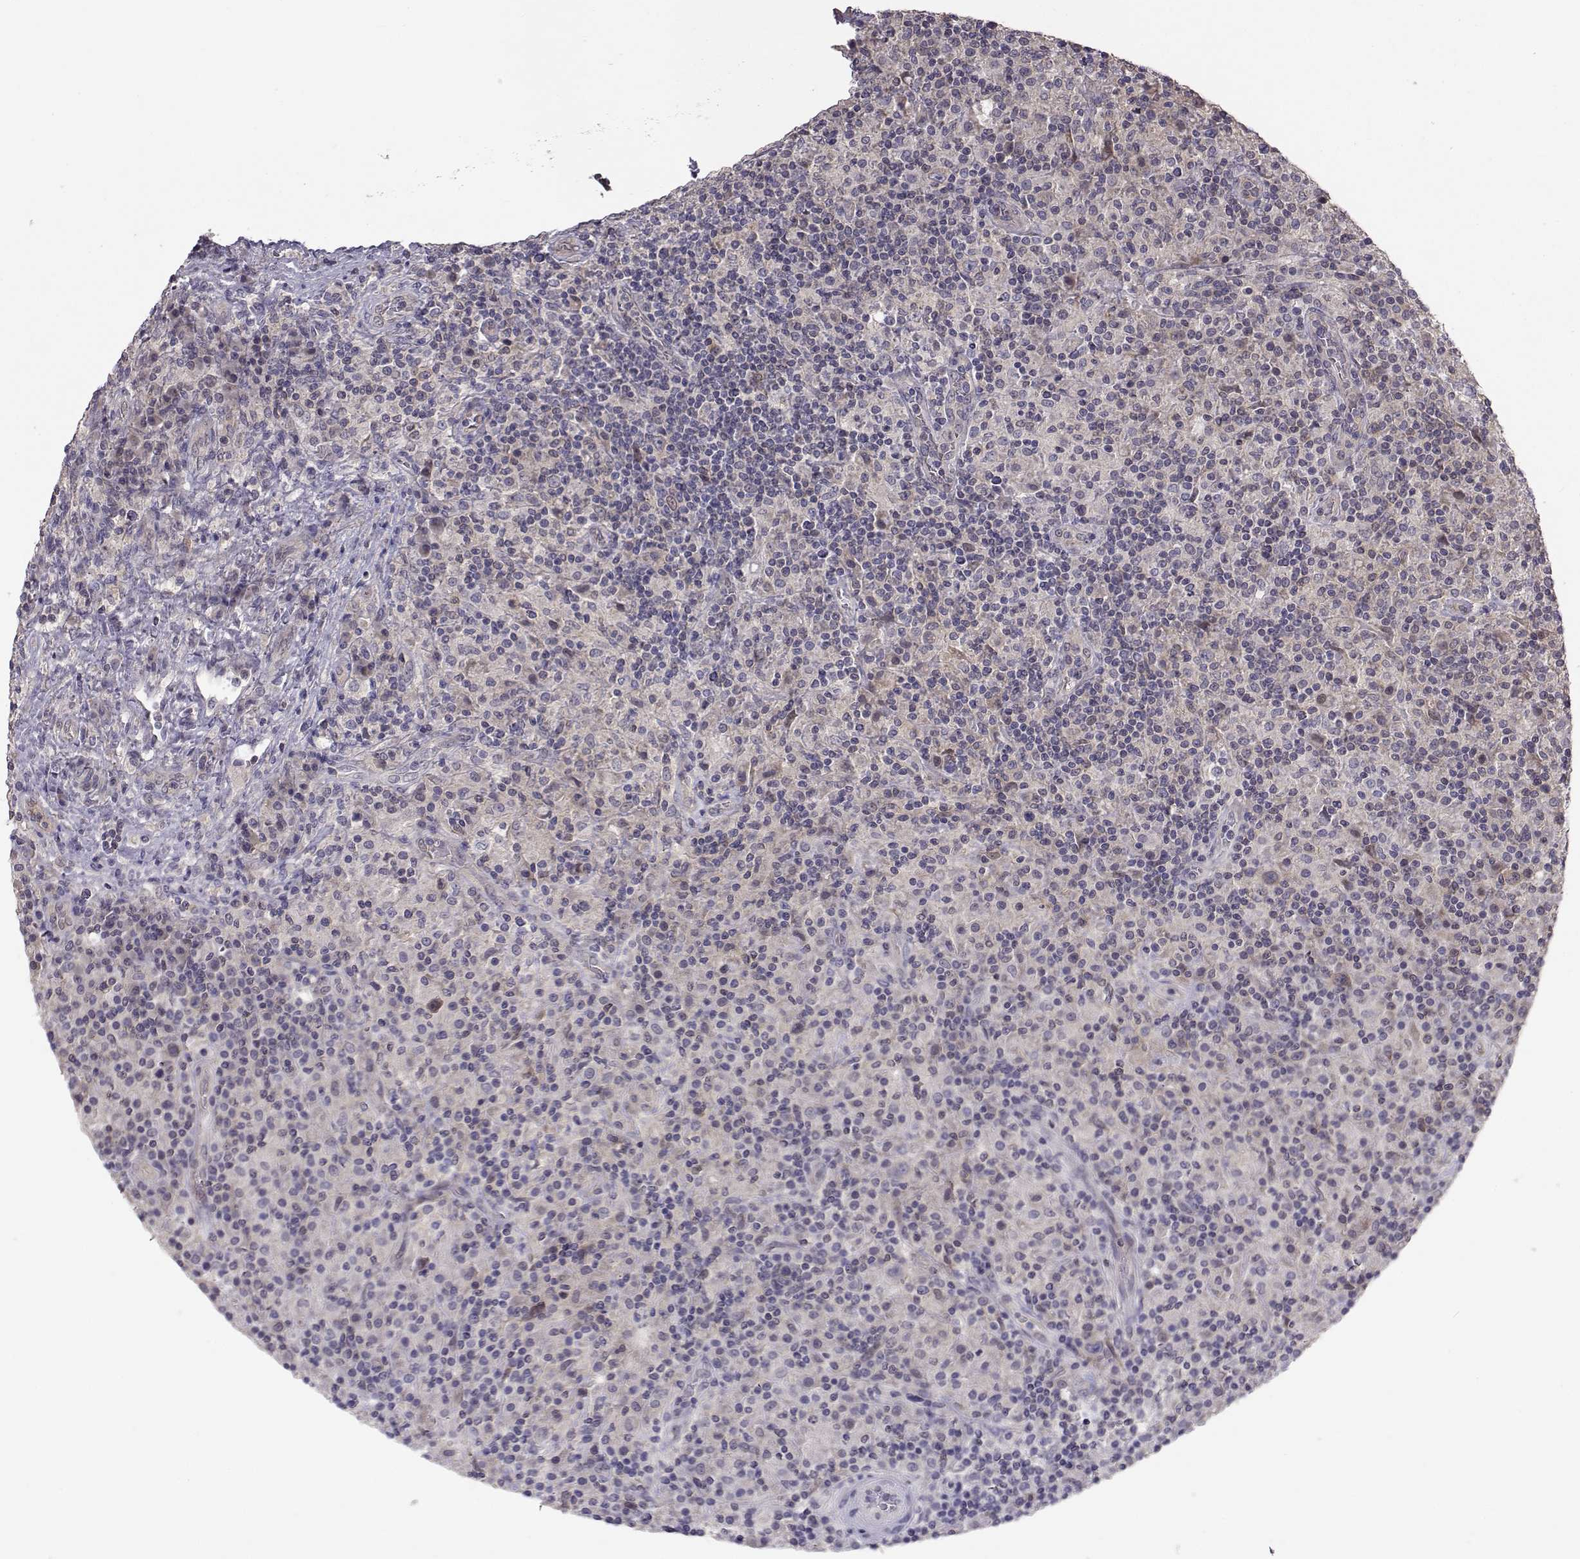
{"staining": {"intensity": "negative", "quantity": "none", "location": "none"}, "tissue": "lymphoma", "cell_type": "Tumor cells", "image_type": "cancer", "snomed": [{"axis": "morphology", "description": "Hodgkin's disease, NOS"}, {"axis": "topography", "description": "Lymph node"}], "caption": "Lymphoma was stained to show a protein in brown. There is no significant staining in tumor cells.", "gene": "NCAM2", "patient": {"sex": "male", "age": 70}}